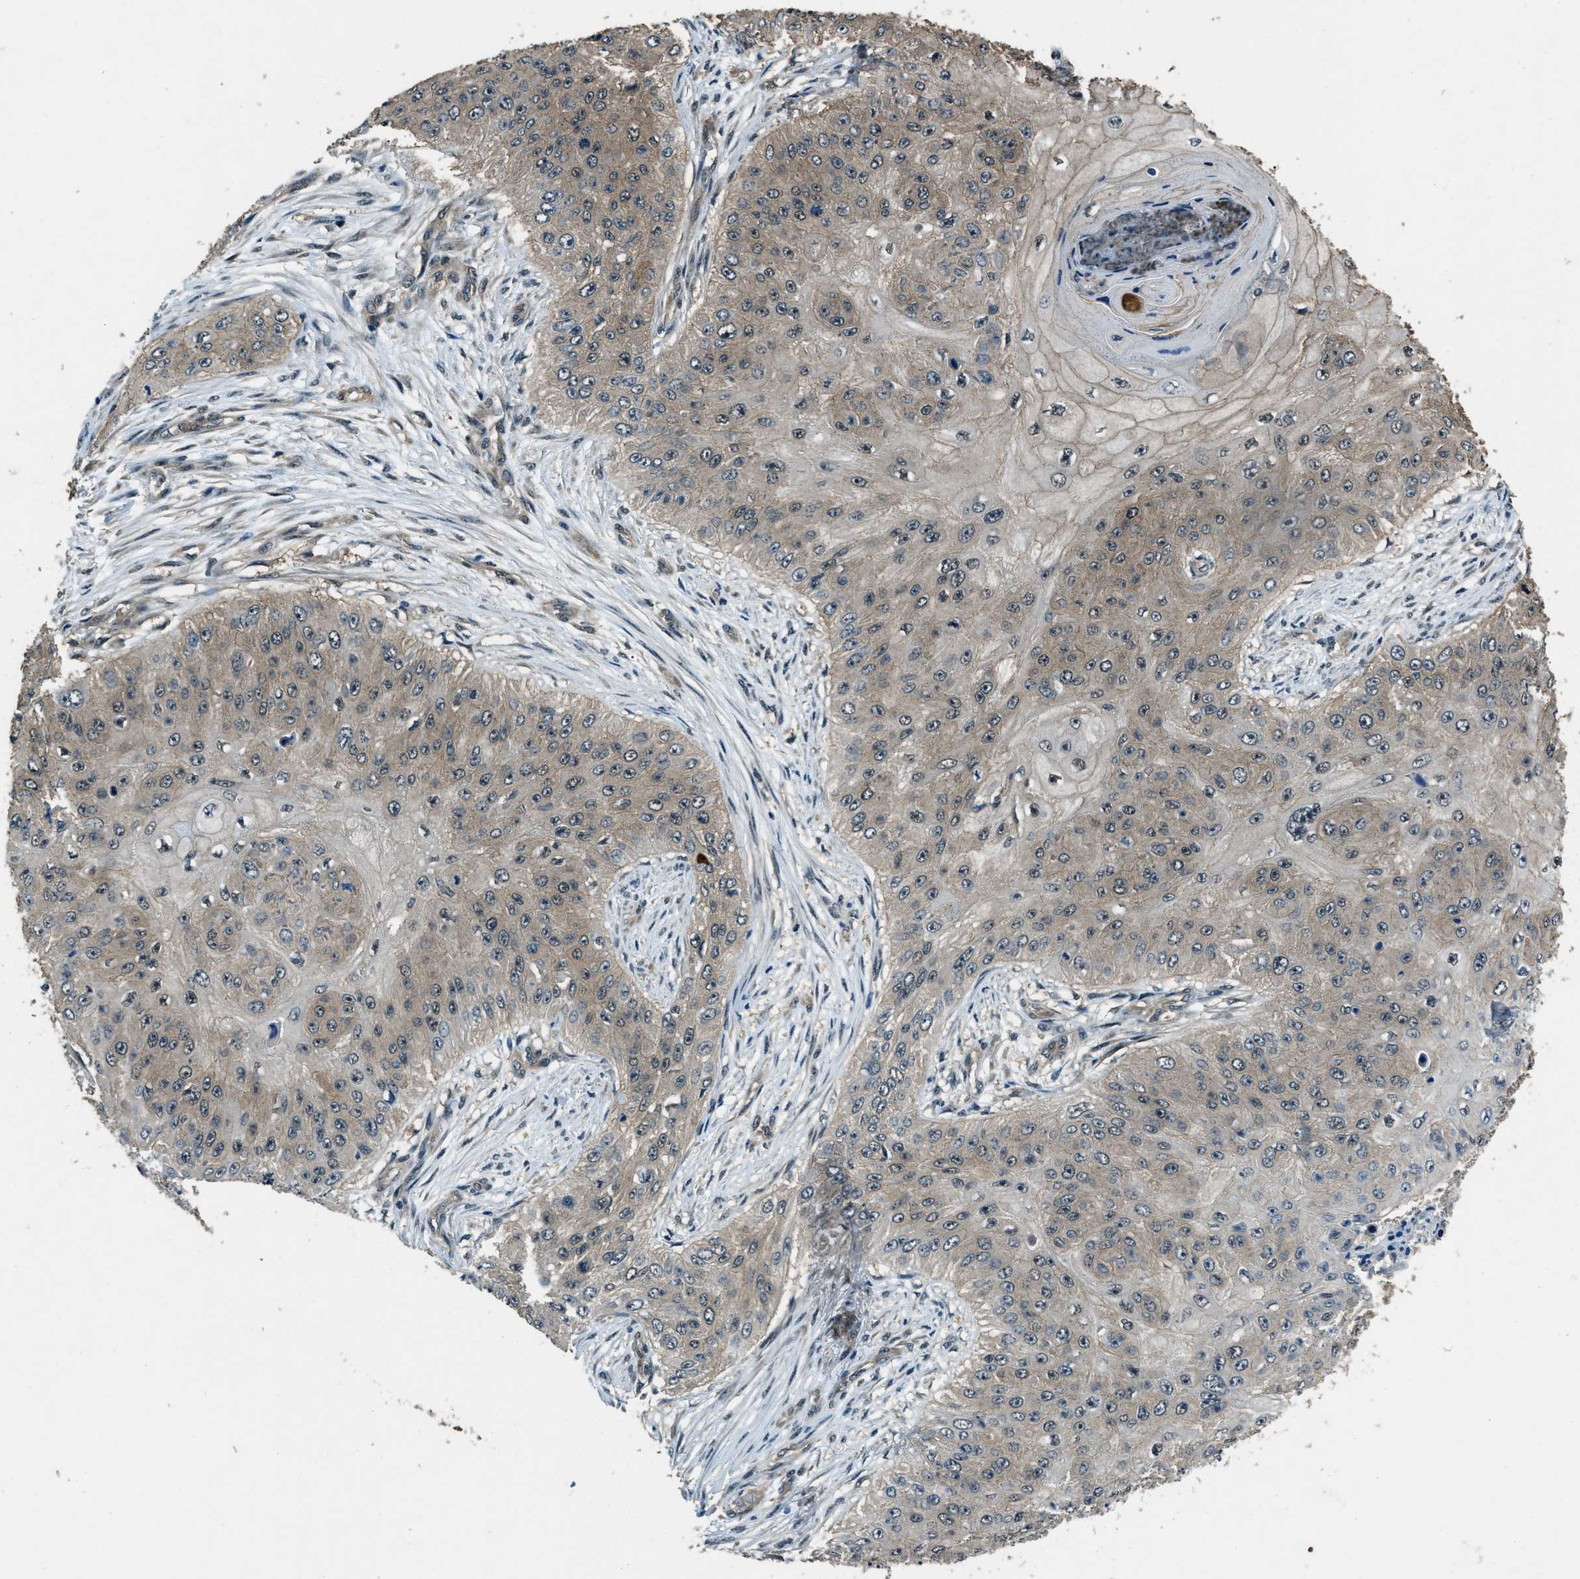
{"staining": {"intensity": "weak", "quantity": ">75%", "location": "cytoplasmic/membranous"}, "tissue": "skin cancer", "cell_type": "Tumor cells", "image_type": "cancer", "snomed": [{"axis": "morphology", "description": "Squamous cell carcinoma, NOS"}, {"axis": "topography", "description": "Skin"}], "caption": "Immunohistochemistry image of neoplastic tissue: human skin squamous cell carcinoma stained using immunohistochemistry shows low levels of weak protein expression localized specifically in the cytoplasmic/membranous of tumor cells, appearing as a cytoplasmic/membranous brown color.", "gene": "NUDCD3", "patient": {"sex": "female", "age": 80}}